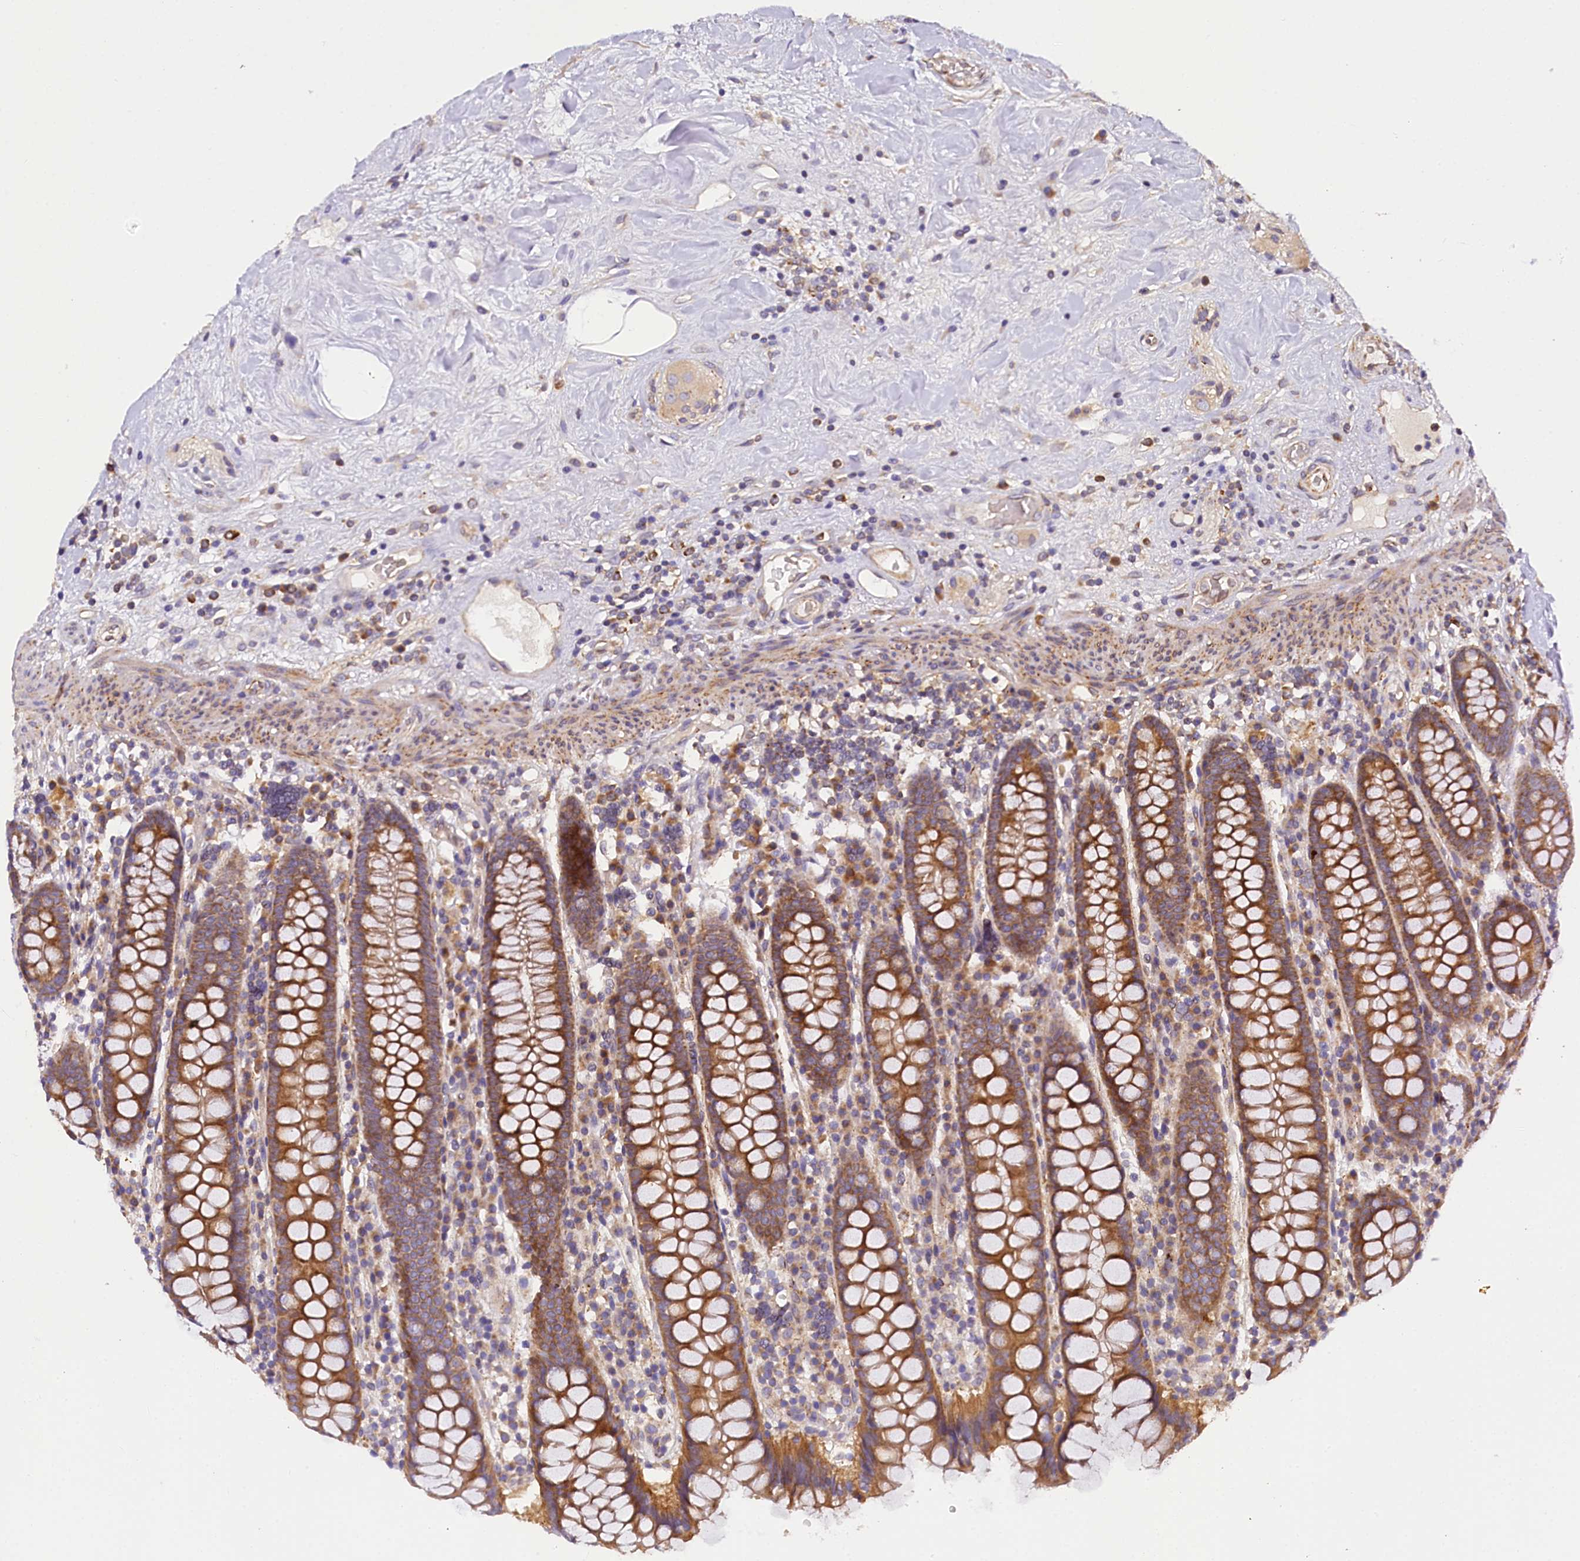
{"staining": {"intensity": "weak", "quantity": "<25%", "location": "cytoplasmic/membranous"}, "tissue": "colon", "cell_type": "Endothelial cells", "image_type": "normal", "snomed": [{"axis": "morphology", "description": "Normal tissue, NOS"}, {"axis": "topography", "description": "Colon"}], "caption": "Endothelial cells show no significant positivity in normal colon. (DAB immunohistochemistry visualized using brightfield microscopy, high magnification).", "gene": "SUPV3L1", "patient": {"sex": "female", "age": 79}}